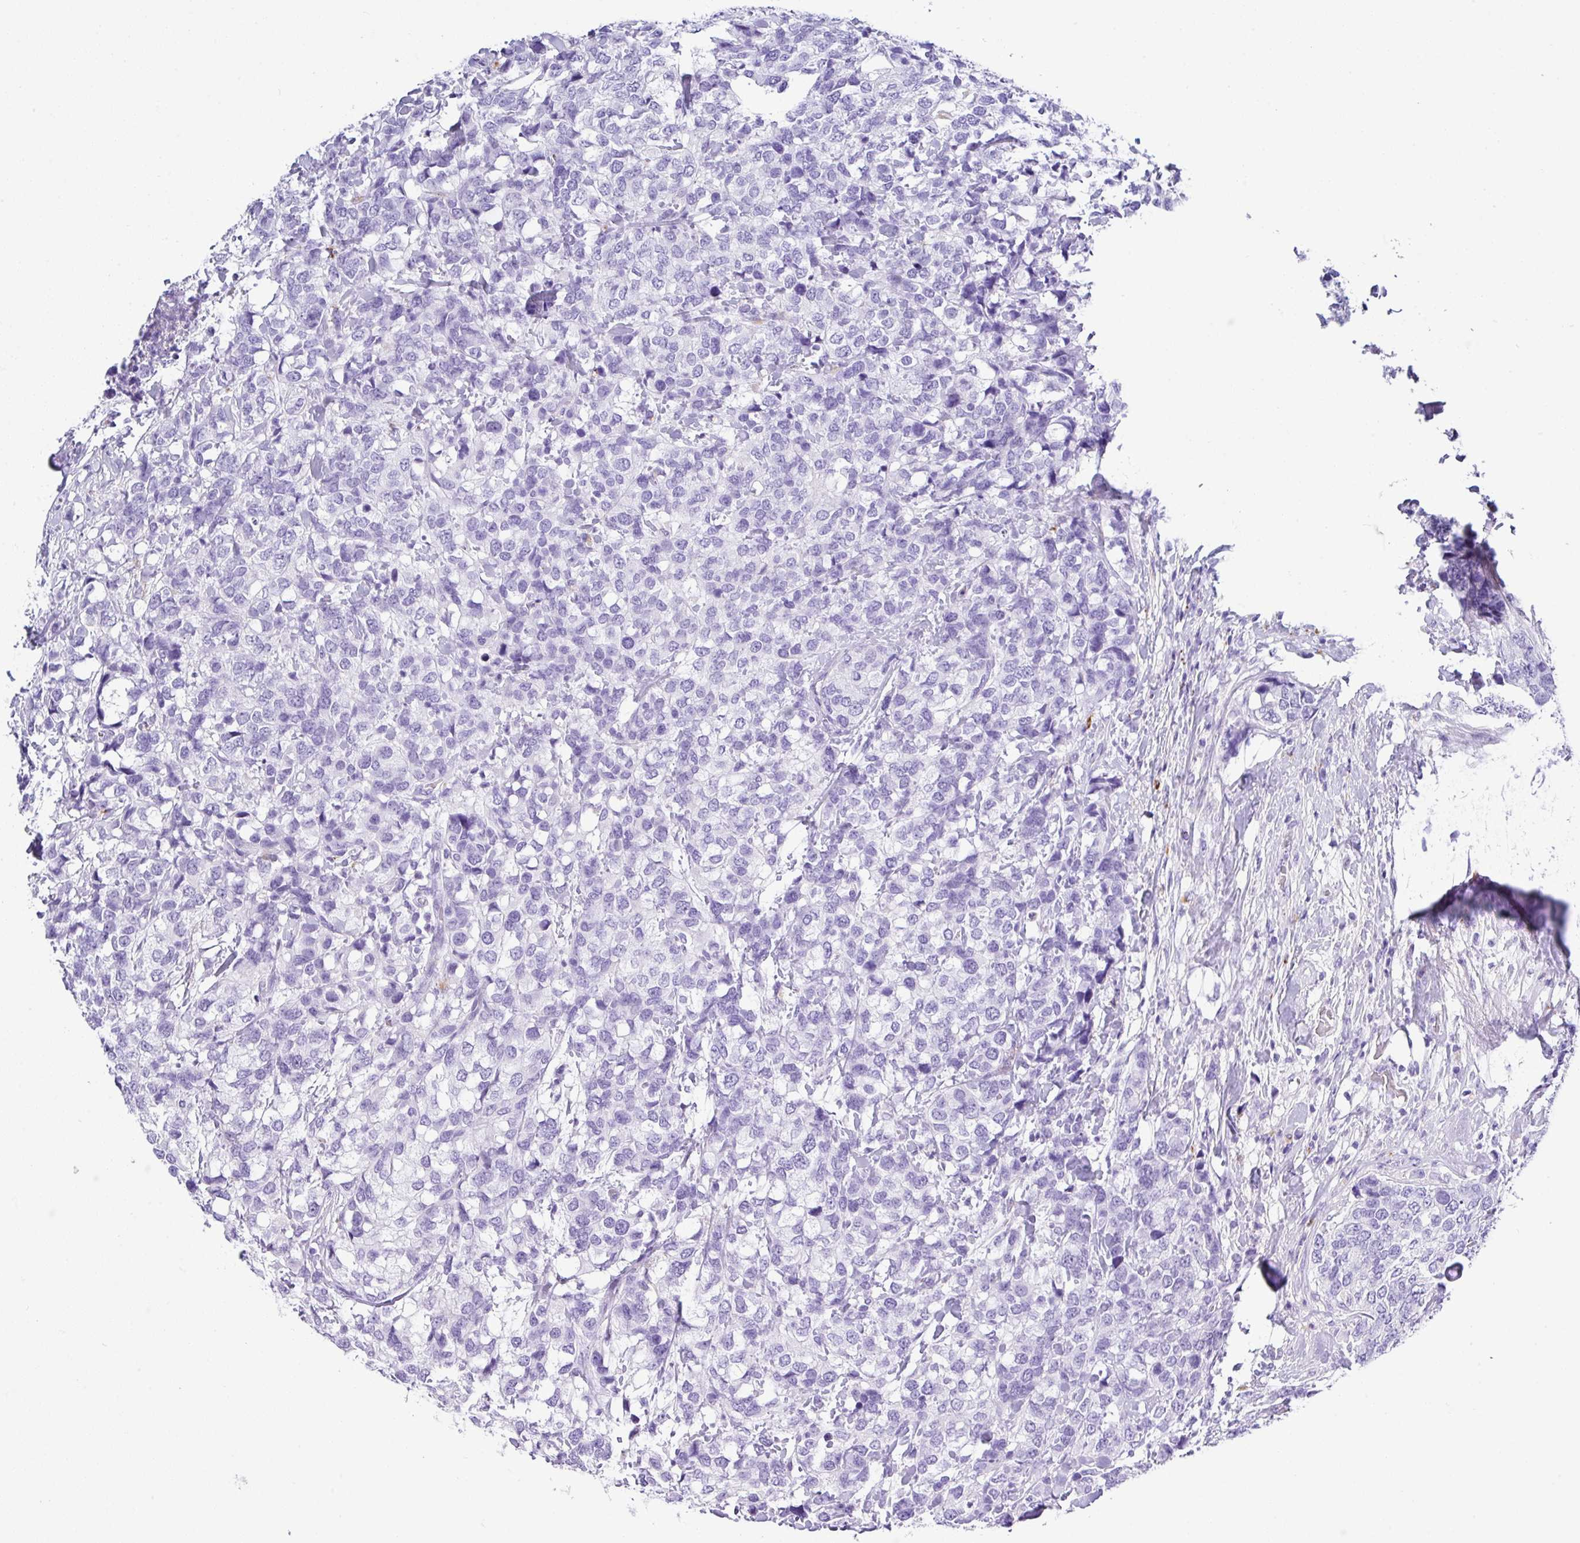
{"staining": {"intensity": "negative", "quantity": "none", "location": "none"}, "tissue": "breast cancer", "cell_type": "Tumor cells", "image_type": "cancer", "snomed": [{"axis": "morphology", "description": "Lobular carcinoma"}, {"axis": "topography", "description": "Breast"}], "caption": "Immunohistochemical staining of human breast cancer (lobular carcinoma) demonstrates no significant positivity in tumor cells. Nuclei are stained in blue.", "gene": "ZG16", "patient": {"sex": "female", "age": 59}}